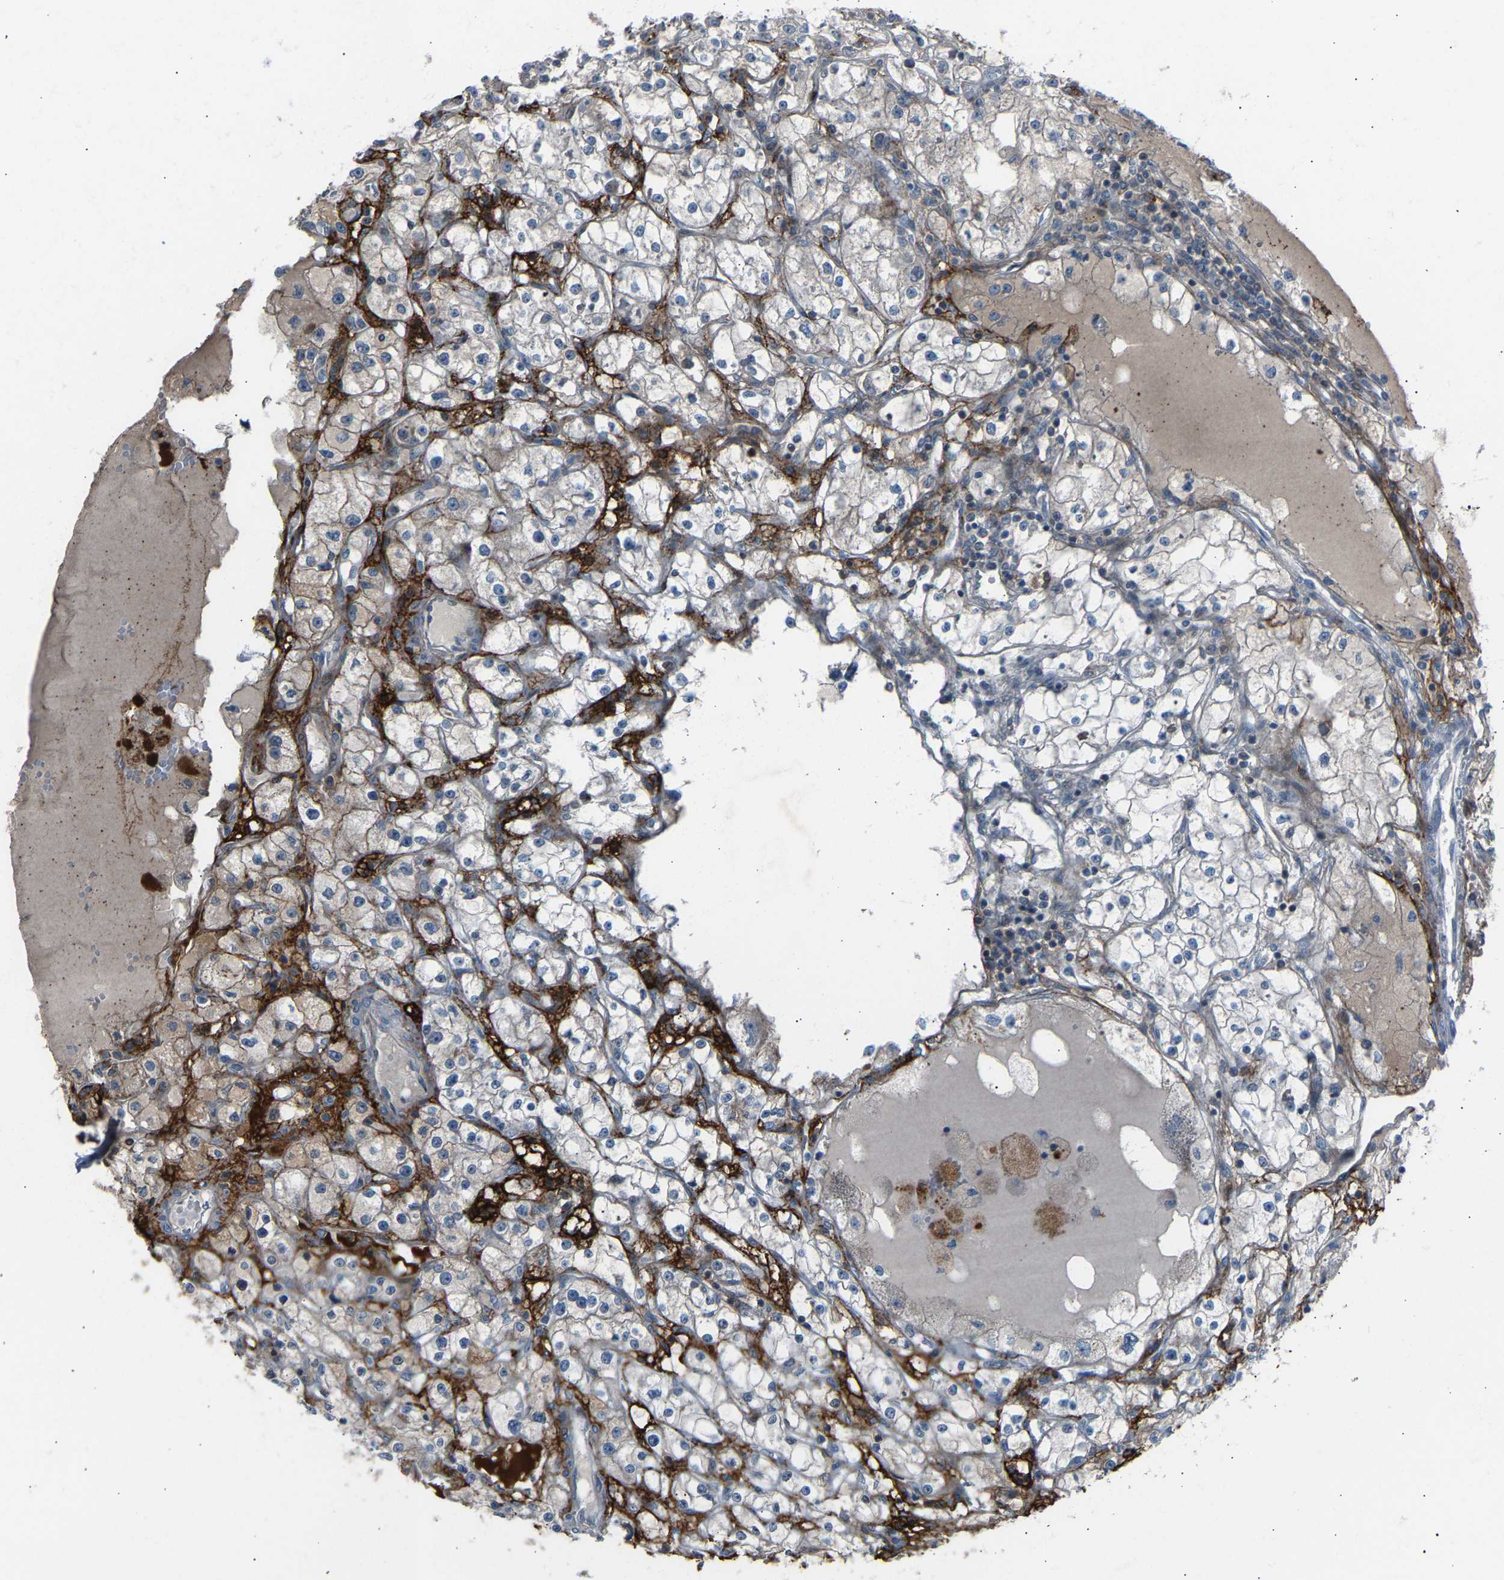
{"staining": {"intensity": "negative", "quantity": "none", "location": "none"}, "tissue": "renal cancer", "cell_type": "Tumor cells", "image_type": "cancer", "snomed": [{"axis": "morphology", "description": "Adenocarcinoma, NOS"}, {"axis": "topography", "description": "Kidney"}], "caption": "Renal adenocarcinoma was stained to show a protein in brown. There is no significant expression in tumor cells. (DAB immunohistochemistry (IHC) visualized using brightfield microscopy, high magnification).", "gene": "VPS41", "patient": {"sex": "male", "age": 56}}